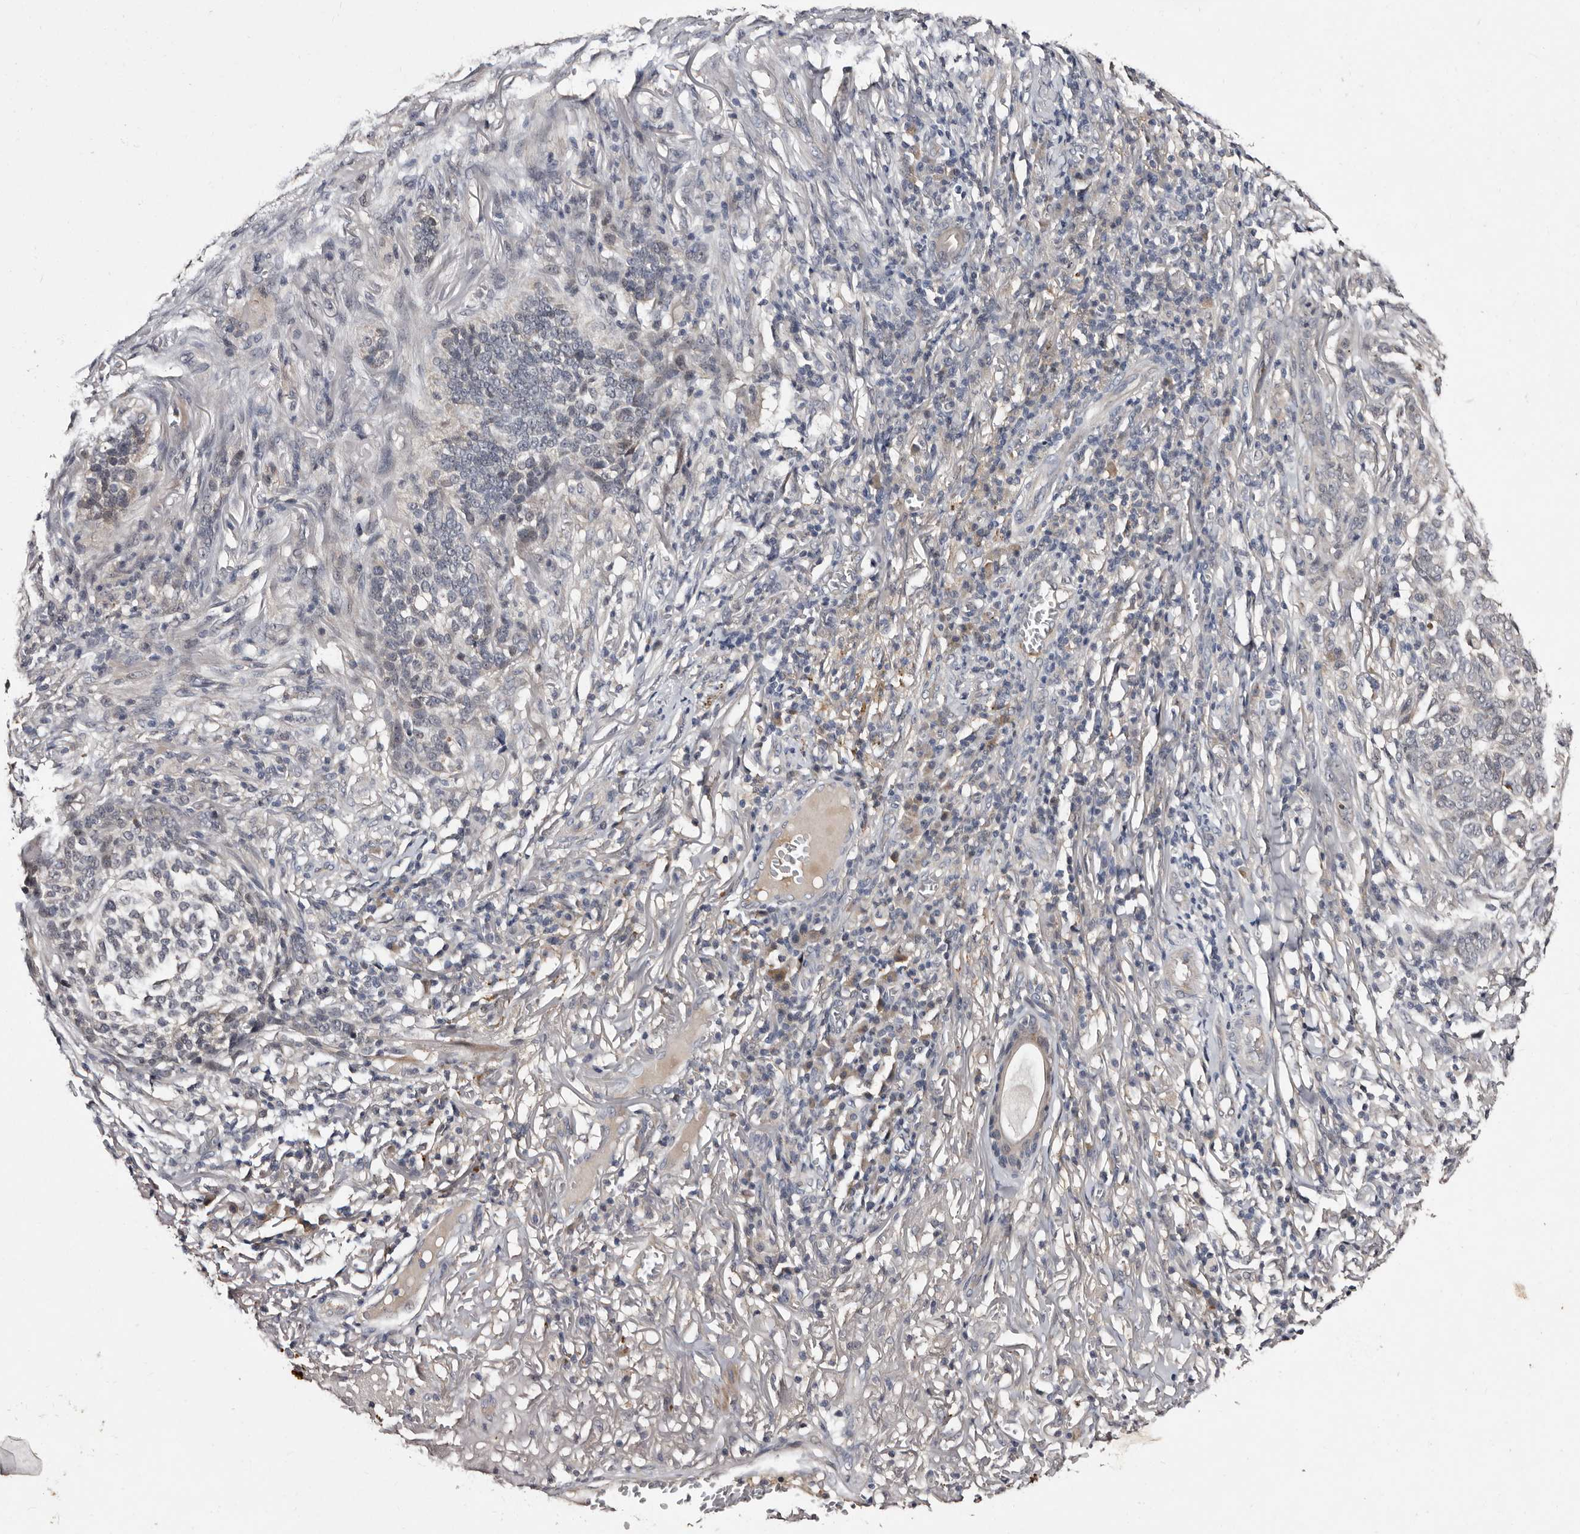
{"staining": {"intensity": "negative", "quantity": "none", "location": "none"}, "tissue": "skin cancer", "cell_type": "Tumor cells", "image_type": "cancer", "snomed": [{"axis": "morphology", "description": "Basal cell carcinoma"}, {"axis": "topography", "description": "Skin"}], "caption": "Tumor cells show no significant staining in skin basal cell carcinoma. (DAB (3,3'-diaminobenzidine) IHC, high magnification).", "gene": "LANCL2", "patient": {"sex": "male", "age": 85}}